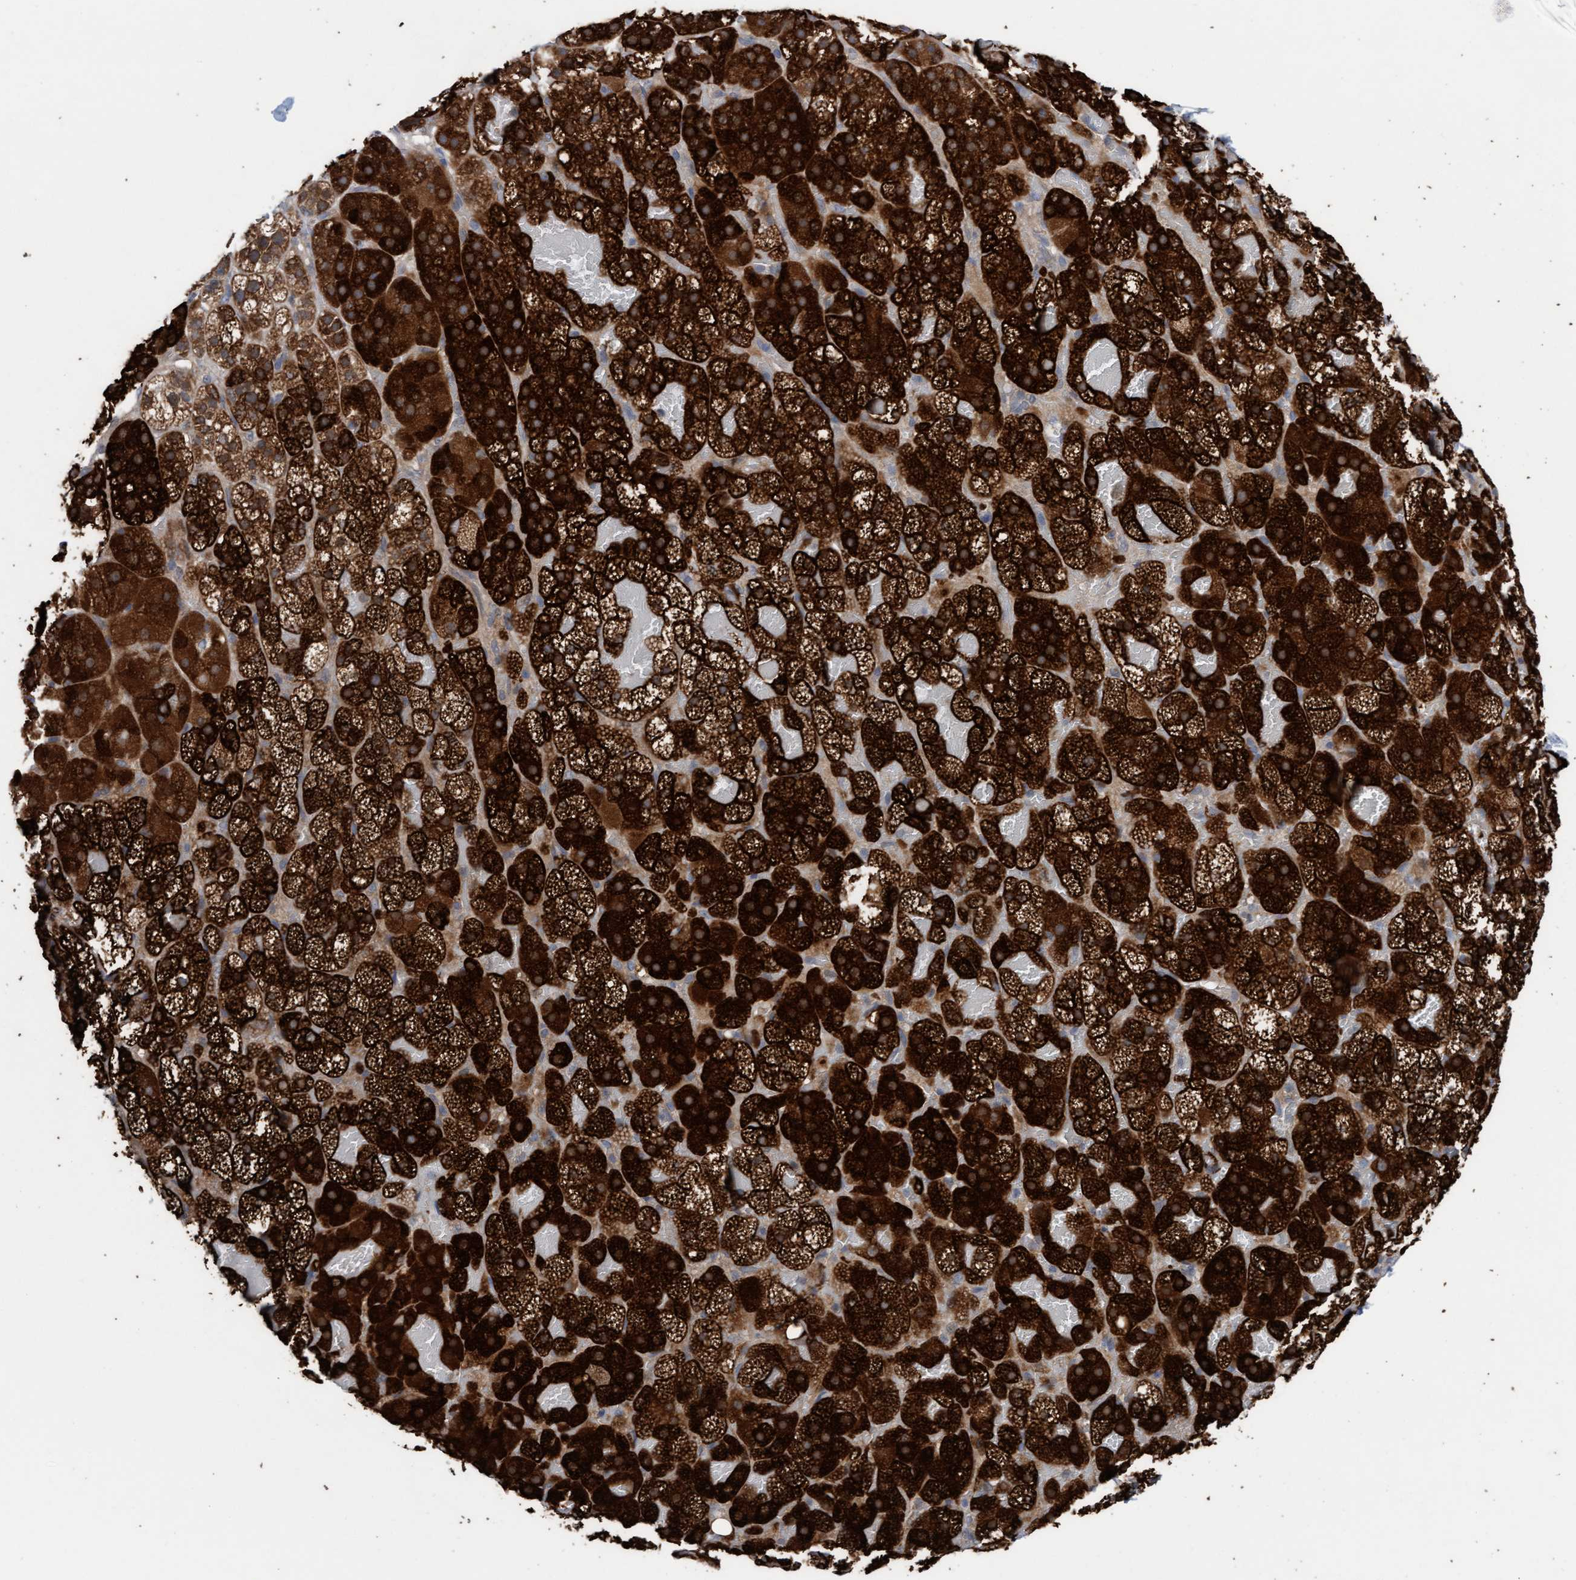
{"staining": {"intensity": "strong", "quantity": ">75%", "location": "cytoplasmic/membranous"}, "tissue": "adrenal gland", "cell_type": "Glandular cells", "image_type": "normal", "snomed": [{"axis": "morphology", "description": "Normal tissue, NOS"}, {"axis": "topography", "description": "Adrenal gland"}], "caption": "Immunohistochemistry of benign human adrenal gland shows high levels of strong cytoplasmic/membranous positivity in approximately >75% of glandular cells. (IHC, brightfield microscopy, high magnification).", "gene": "KLHL25", "patient": {"sex": "female", "age": 59}}